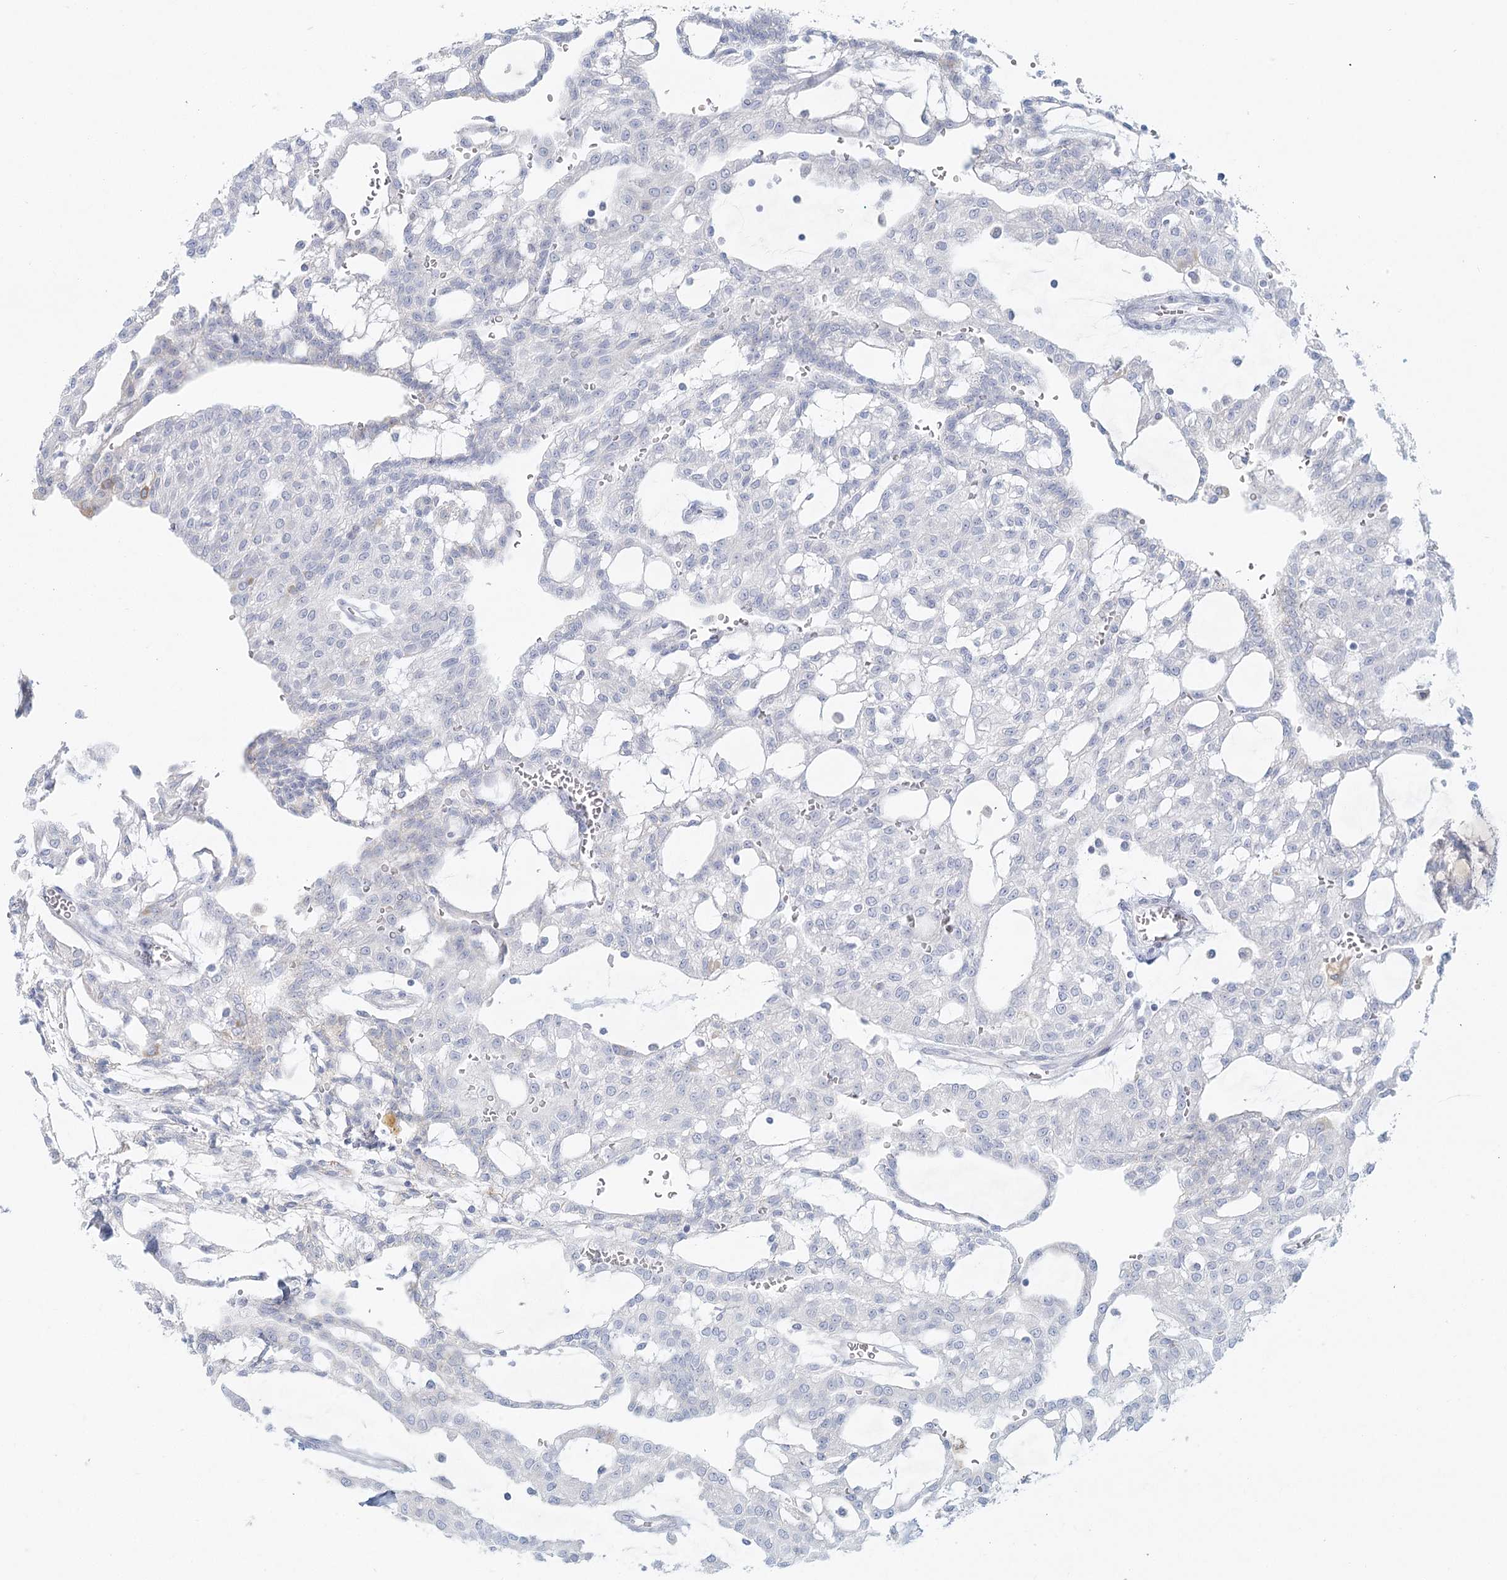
{"staining": {"intensity": "negative", "quantity": "none", "location": "none"}, "tissue": "renal cancer", "cell_type": "Tumor cells", "image_type": "cancer", "snomed": [{"axis": "morphology", "description": "Adenocarcinoma, NOS"}, {"axis": "topography", "description": "Kidney"}], "caption": "High power microscopy histopathology image of an IHC image of renal cancer, revealing no significant staining in tumor cells.", "gene": "DMGDH", "patient": {"sex": "male", "age": 63}}